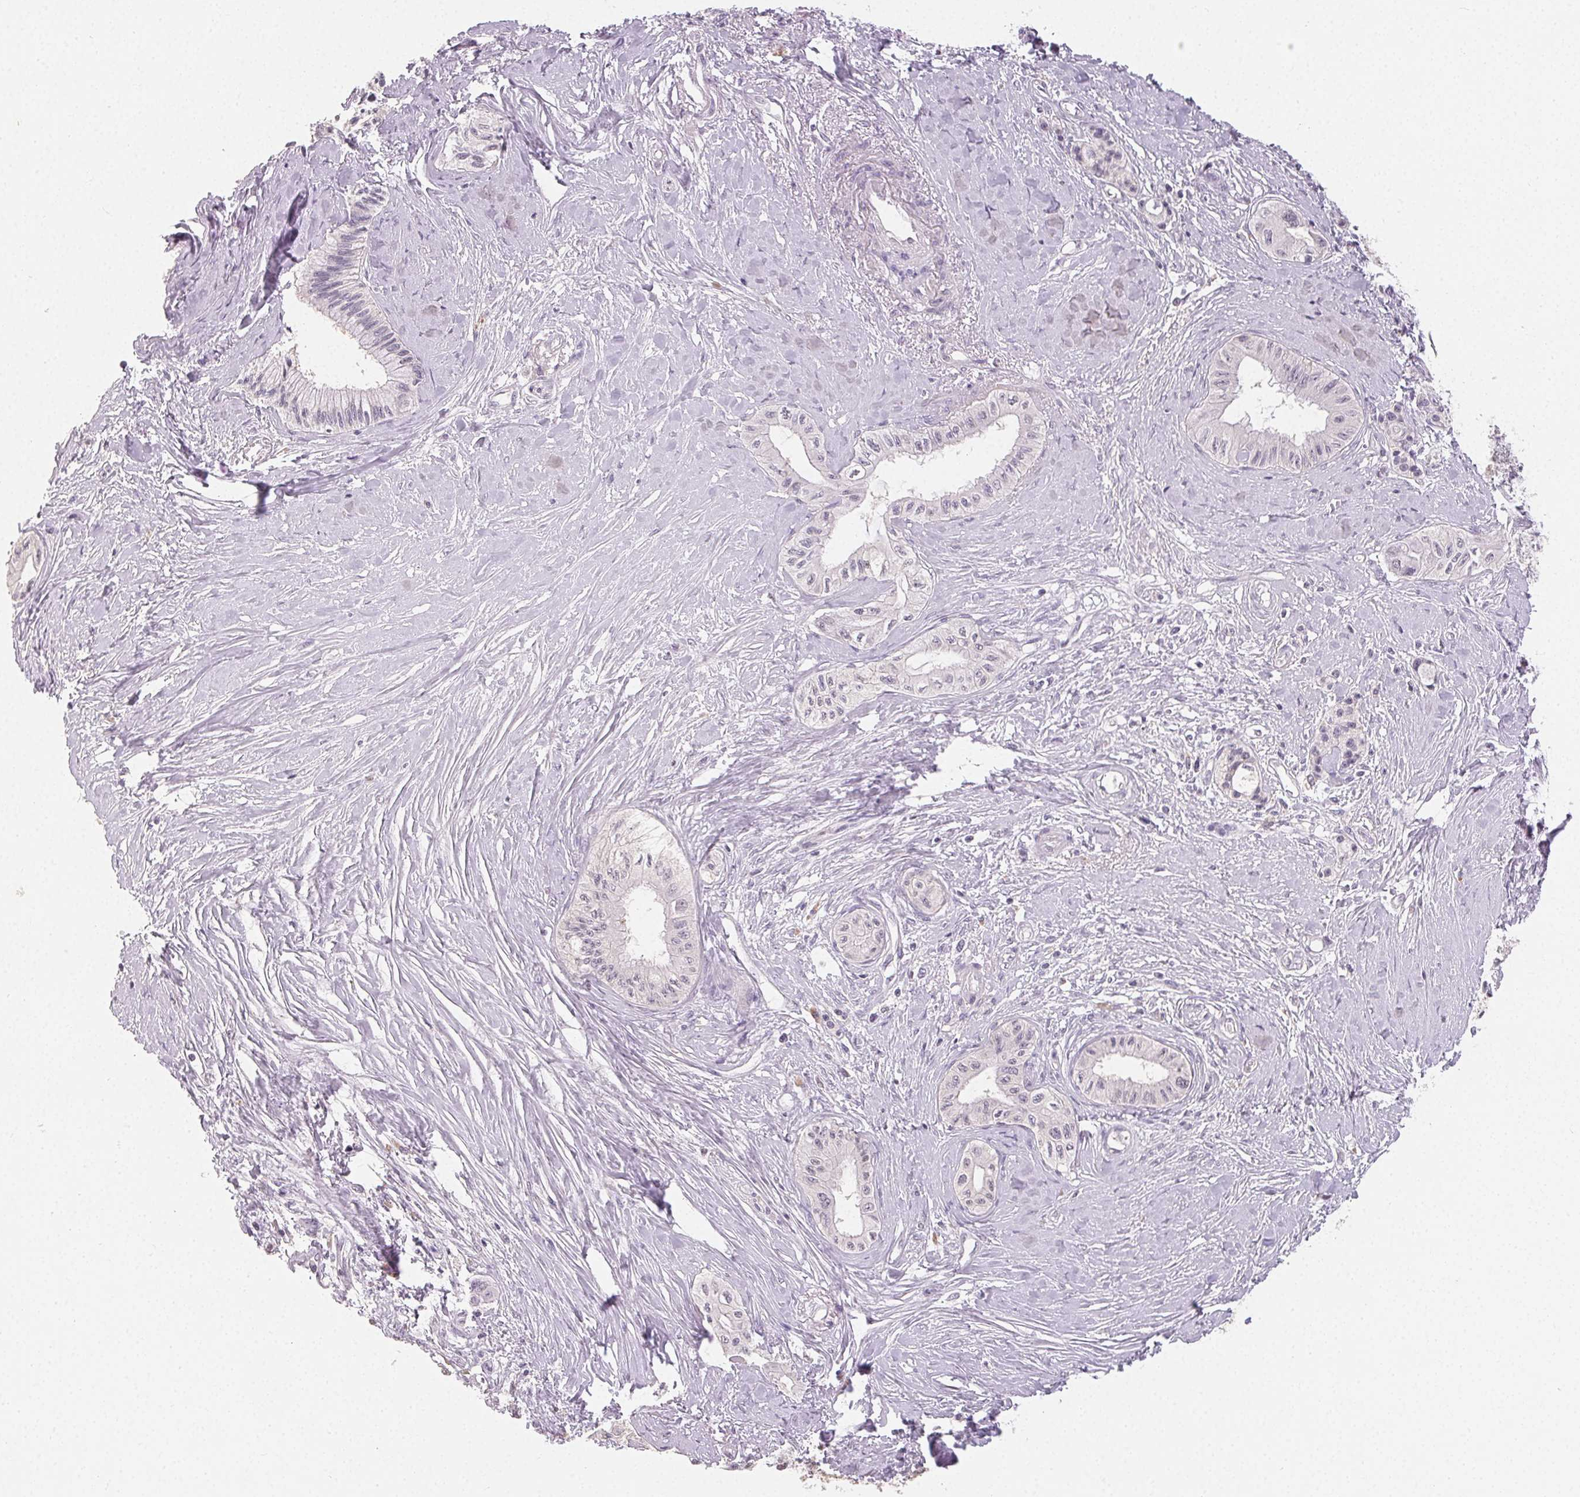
{"staining": {"intensity": "negative", "quantity": "none", "location": "none"}, "tissue": "pancreatic cancer", "cell_type": "Tumor cells", "image_type": "cancer", "snomed": [{"axis": "morphology", "description": "Adenocarcinoma, NOS"}, {"axis": "topography", "description": "Pancreas"}], "caption": "A histopathology image of human pancreatic adenocarcinoma is negative for staining in tumor cells.", "gene": "TMEM174", "patient": {"sex": "male", "age": 71}}